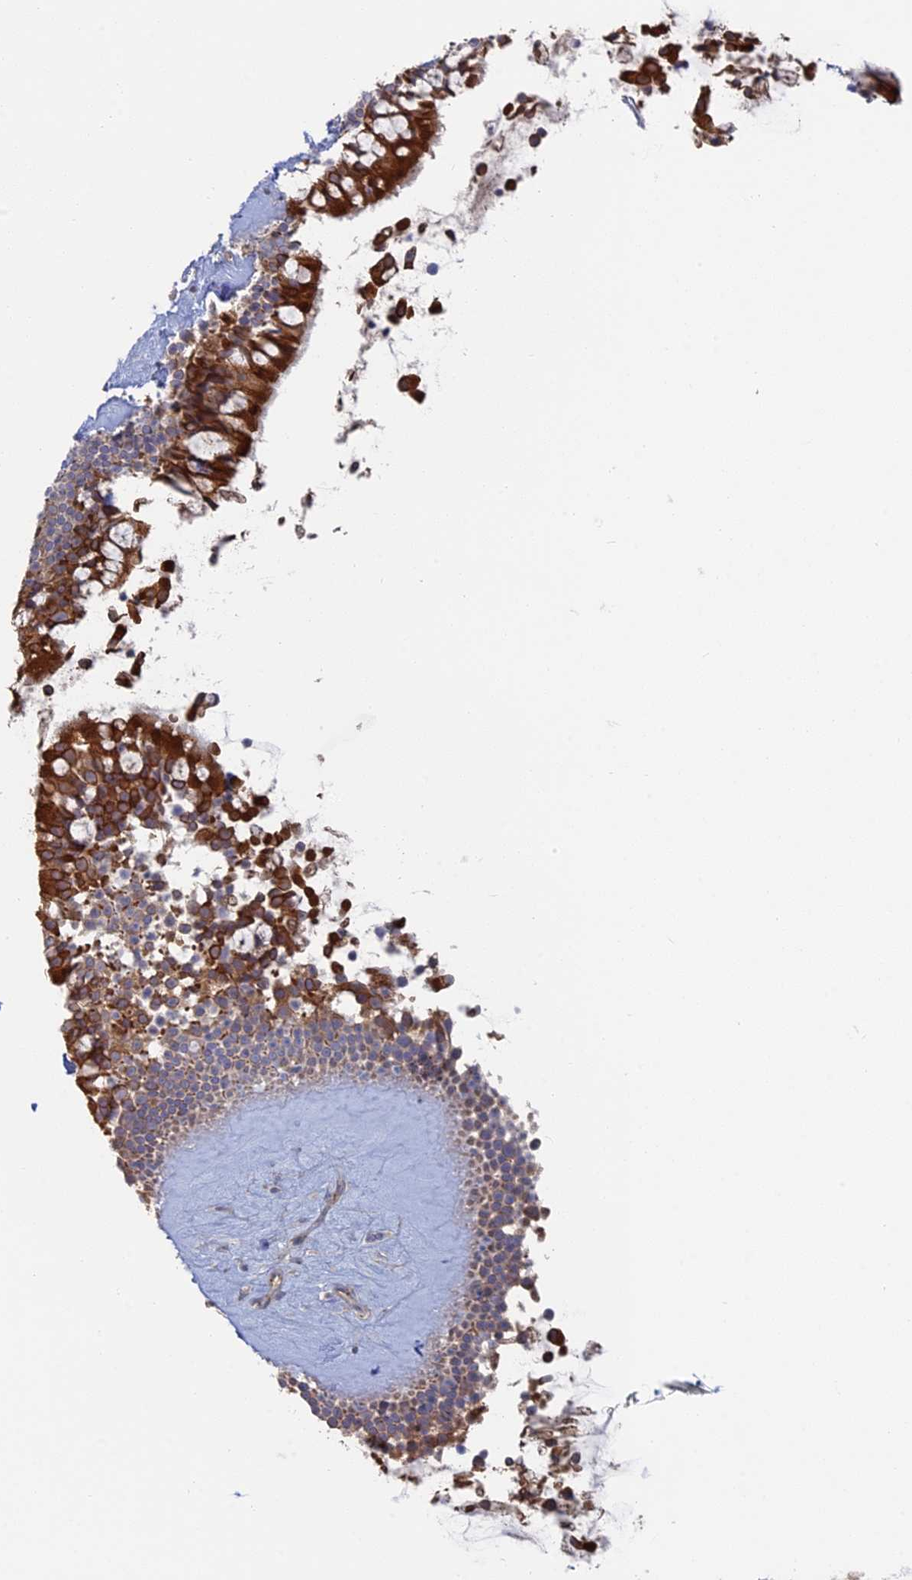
{"staining": {"intensity": "strong", "quantity": ">75%", "location": "cytoplasmic/membranous"}, "tissue": "nasopharynx", "cell_type": "Respiratory epithelial cells", "image_type": "normal", "snomed": [{"axis": "morphology", "description": "Normal tissue, NOS"}, {"axis": "topography", "description": "Nasopharynx"}], "caption": "This is a photomicrograph of immunohistochemistry staining of unremarkable nasopharynx, which shows strong staining in the cytoplasmic/membranous of respiratory epithelial cells.", "gene": "TBC1D30", "patient": {"sex": "male", "age": 32}}